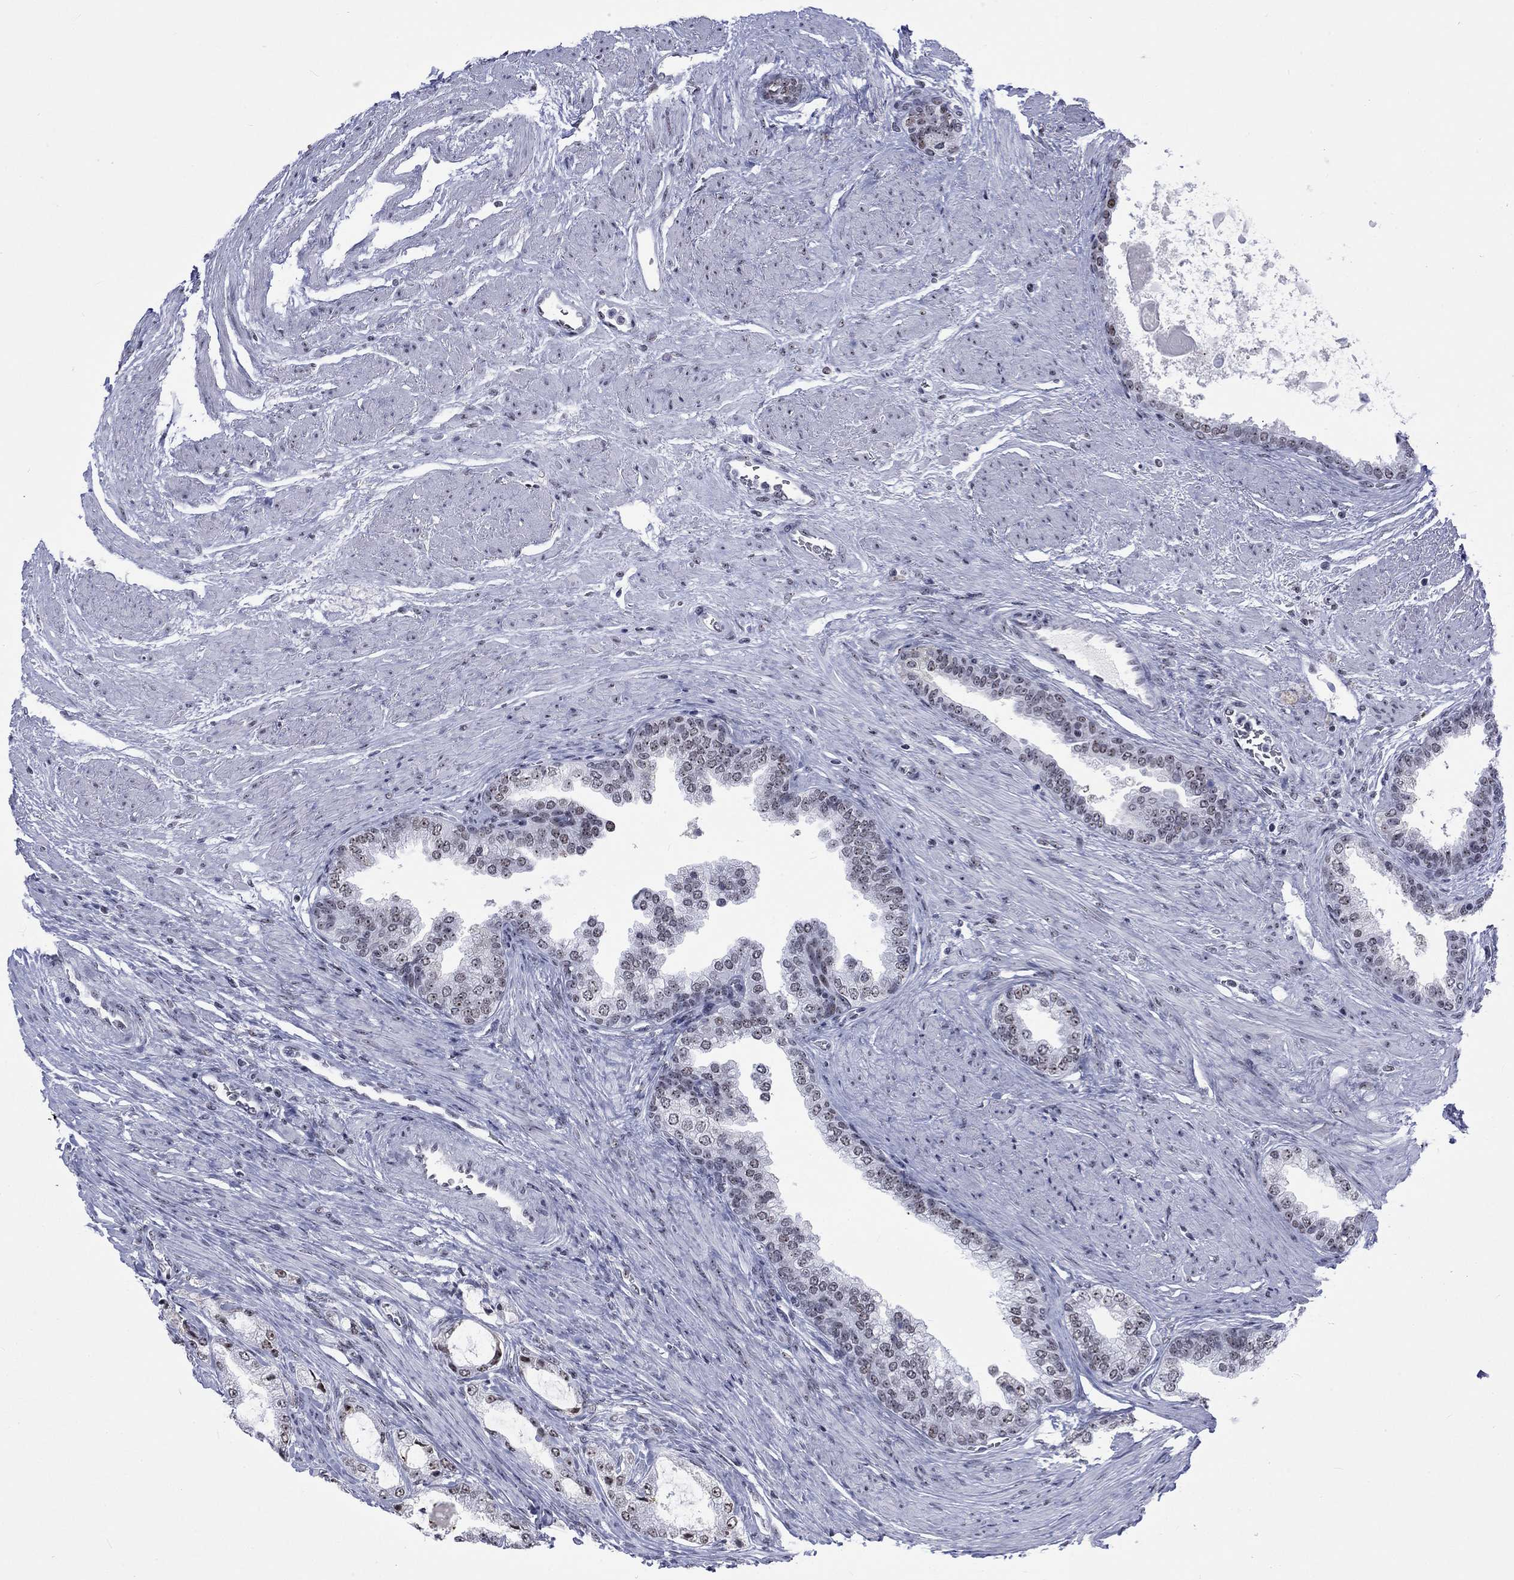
{"staining": {"intensity": "negative", "quantity": "none", "location": "none"}, "tissue": "prostate cancer", "cell_type": "Tumor cells", "image_type": "cancer", "snomed": [{"axis": "morphology", "description": "Adenocarcinoma, NOS"}, {"axis": "topography", "description": "Prostate and seminal vesicle, NOS"}, {"axis": "topography", "description": "Prostate"}], "caption": "Tumor cells show no significant protein expression in prostate adenocarcinoma.", "gene": "CSRNP3", "patient": {"sex": "male", "age": 62}}